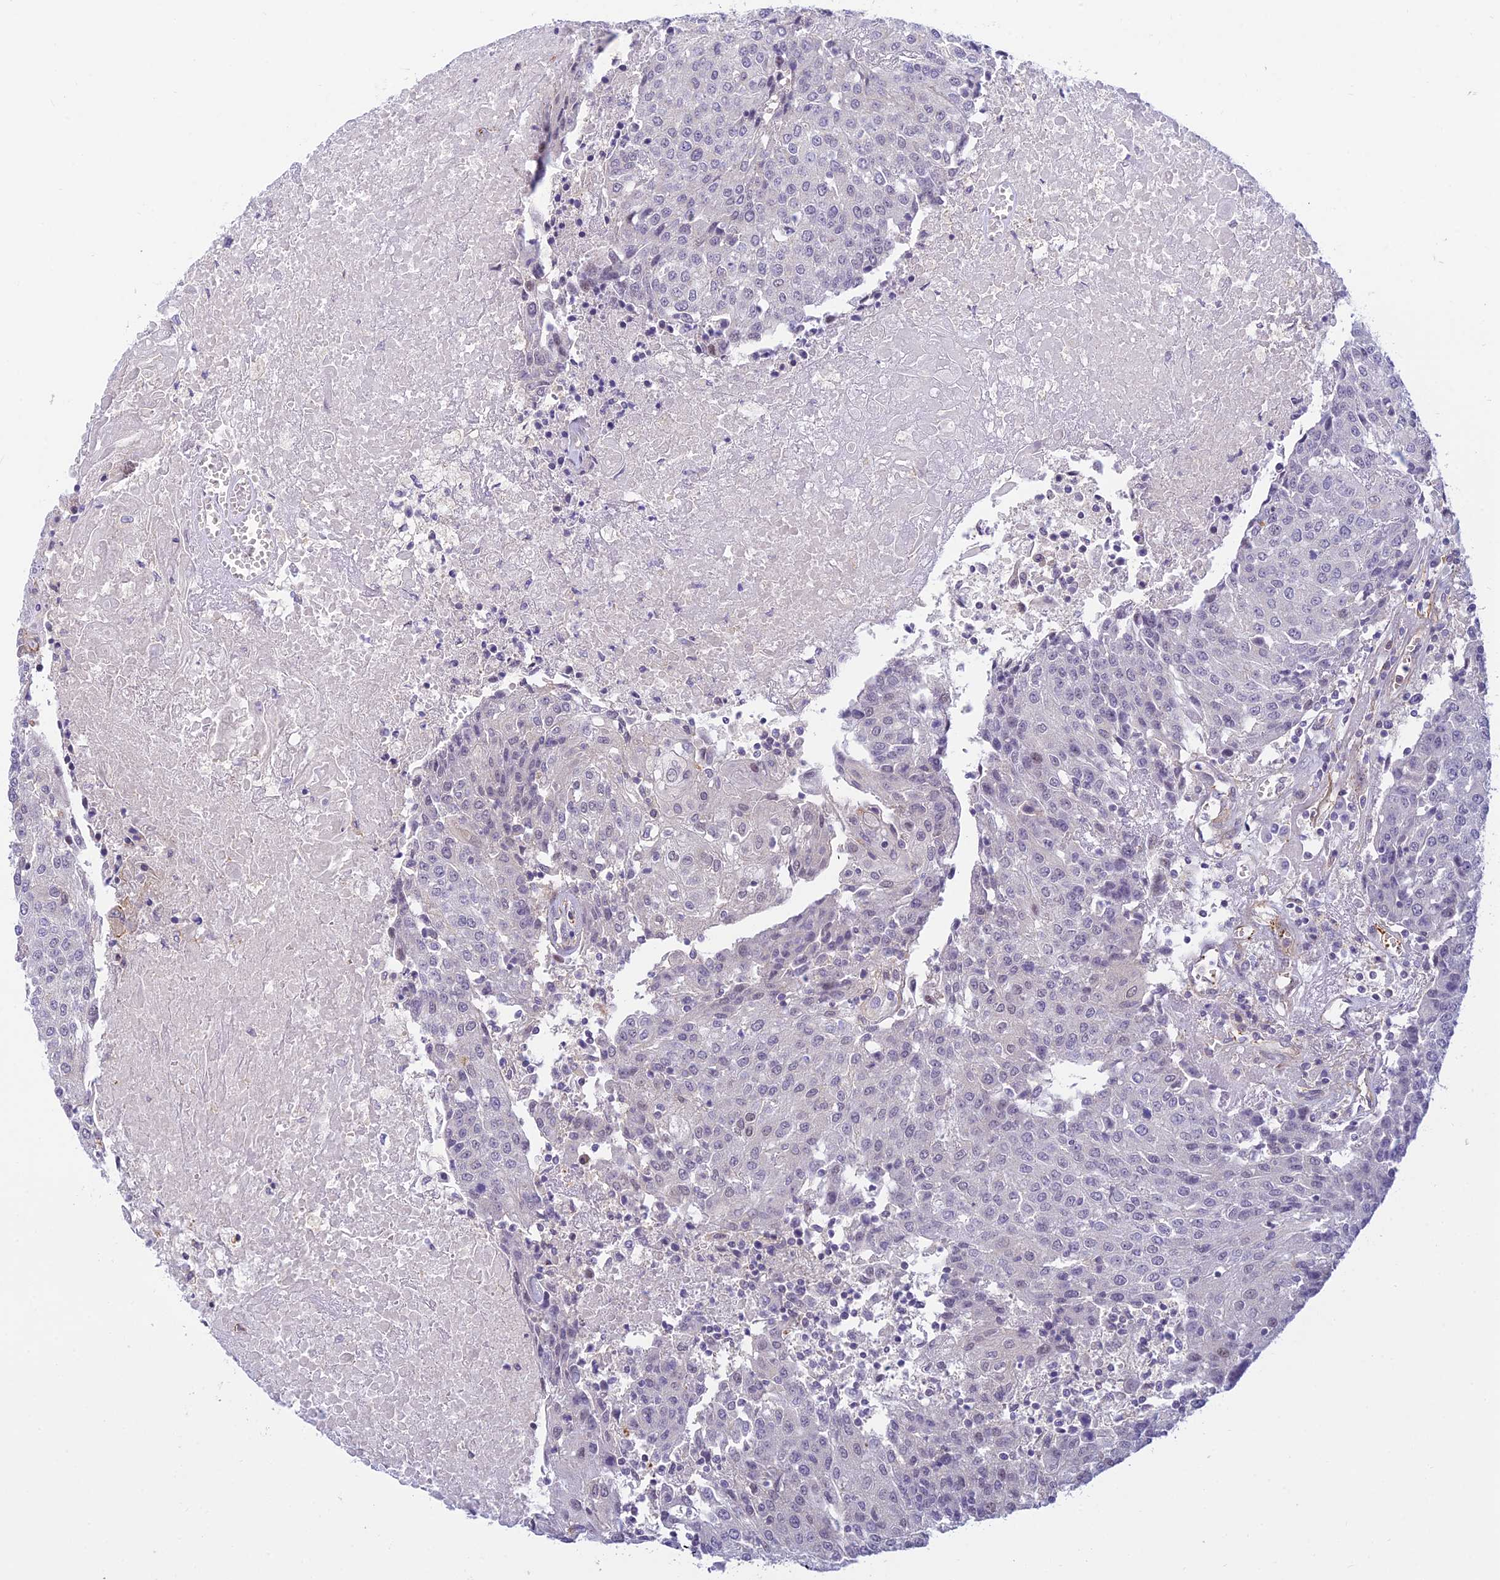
{"staining": {"intensity": "negative", "quantity": "none", "location": "none"}, "tissue": "urothelial cancer", "cell_type": "Tumor cells", "image_type": "cancer", "snomed": [{"axis": "morphology", "description": "Urothelial carcinoma, High grade"}, {"axis": "topography", "description": "Urinary bladder"}], "caption": "A high-resolution micrograph shows immunohistochemistry staining of high-grade urothelial carcinoma, which displays no significant expression in tumor cells.", "gene": "FBXW4", "patient": {"sex": "female", "age": 85}}